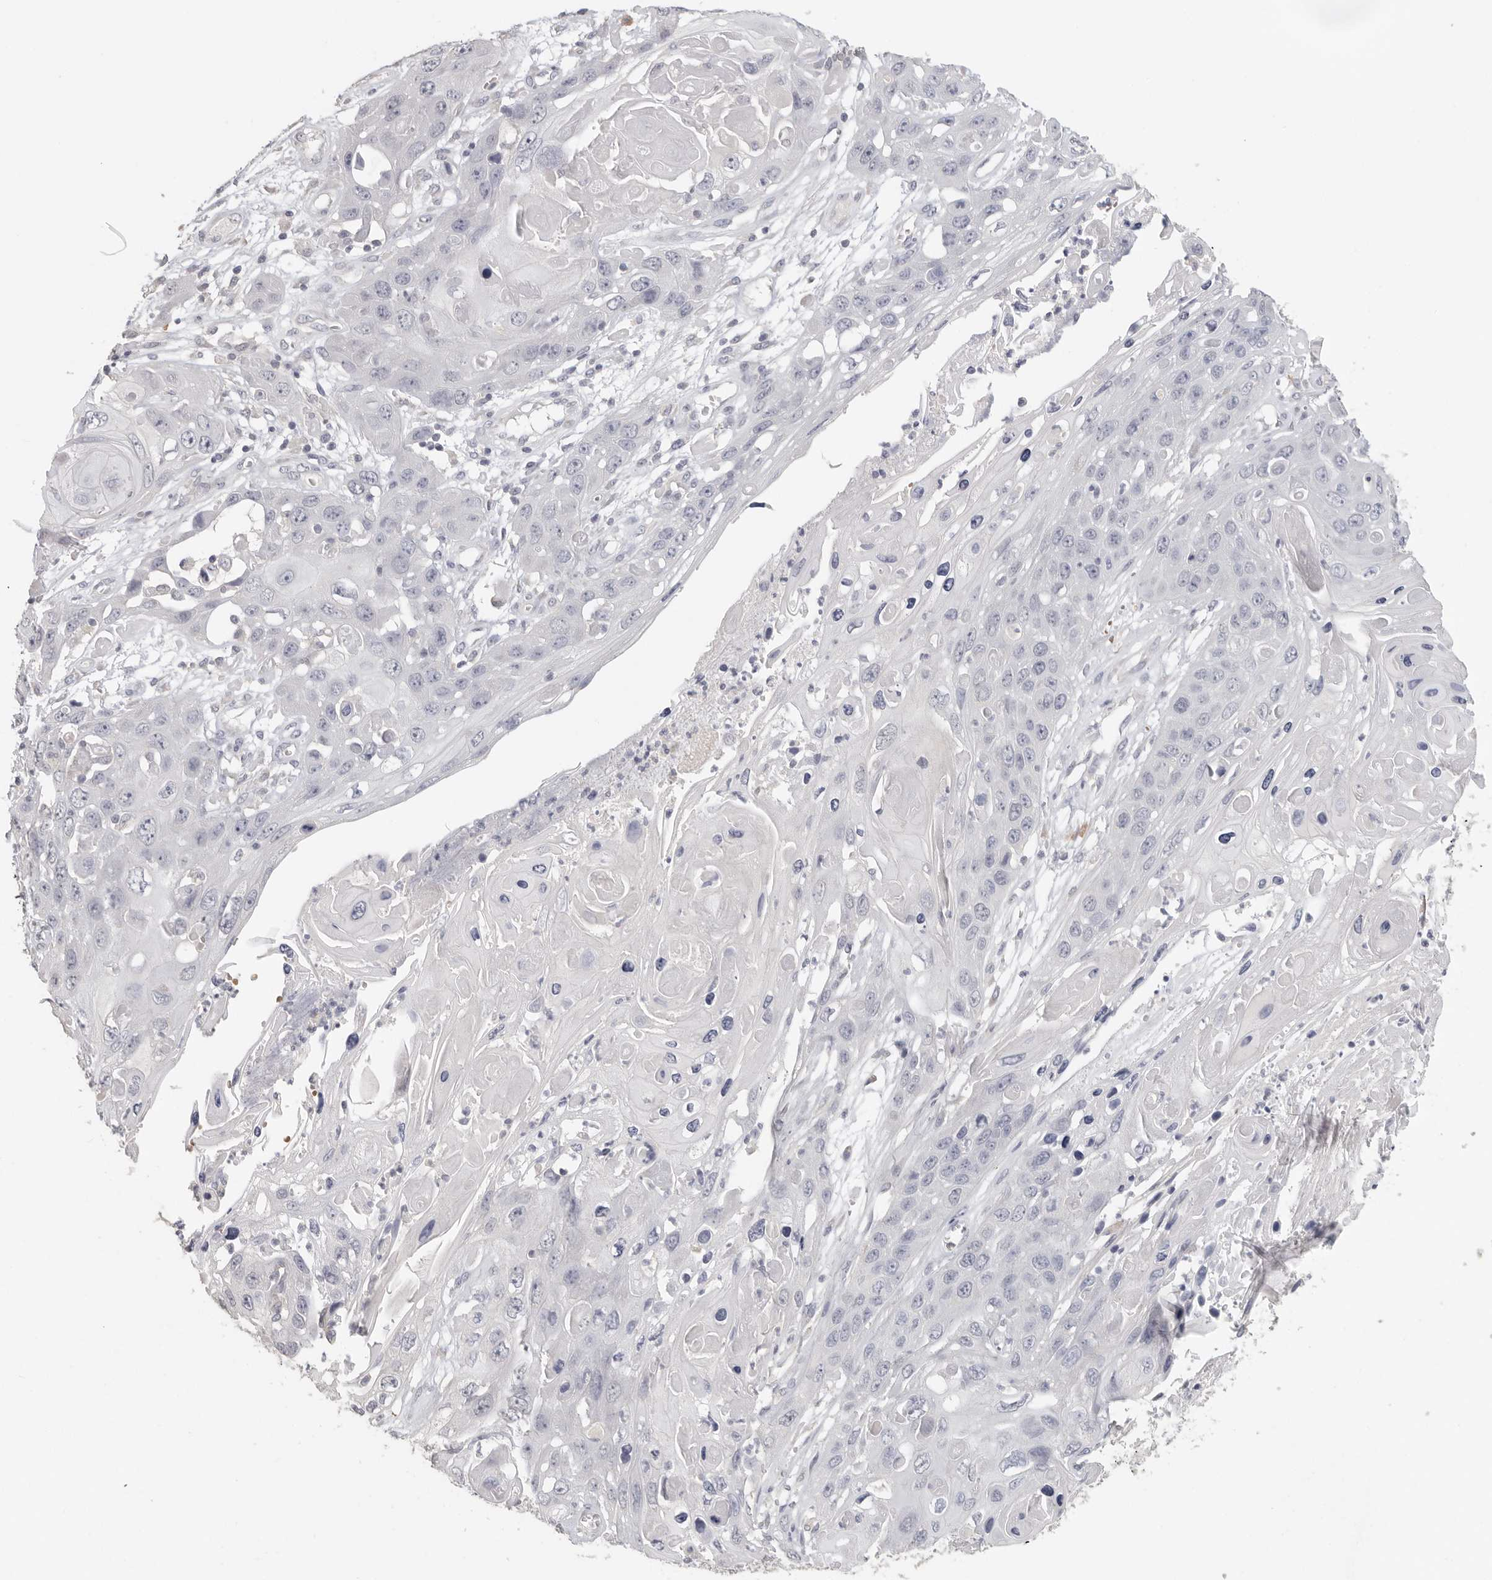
{"staining": {"intensity": "negative", "quantity": "none", "location": "none"}, "tissue": "skin cancer", "cell_type": "Tumor cells", "image_type": "cancer", "snomed": [{"axis": "morphology", "description": "Squamous cell carcinoma, NOS"}, {"axis": "topography", "description": "Skin"}], "caption": "Tumor cells are negative for brown protein staining in squamous cell carcinoma (skin). The staining is performed using DAB brown chromogen with nuclei counter-stained in using hematoxylin.", "gene": "DNAJC11", "patient": {"sex": "male", "age": 55}}